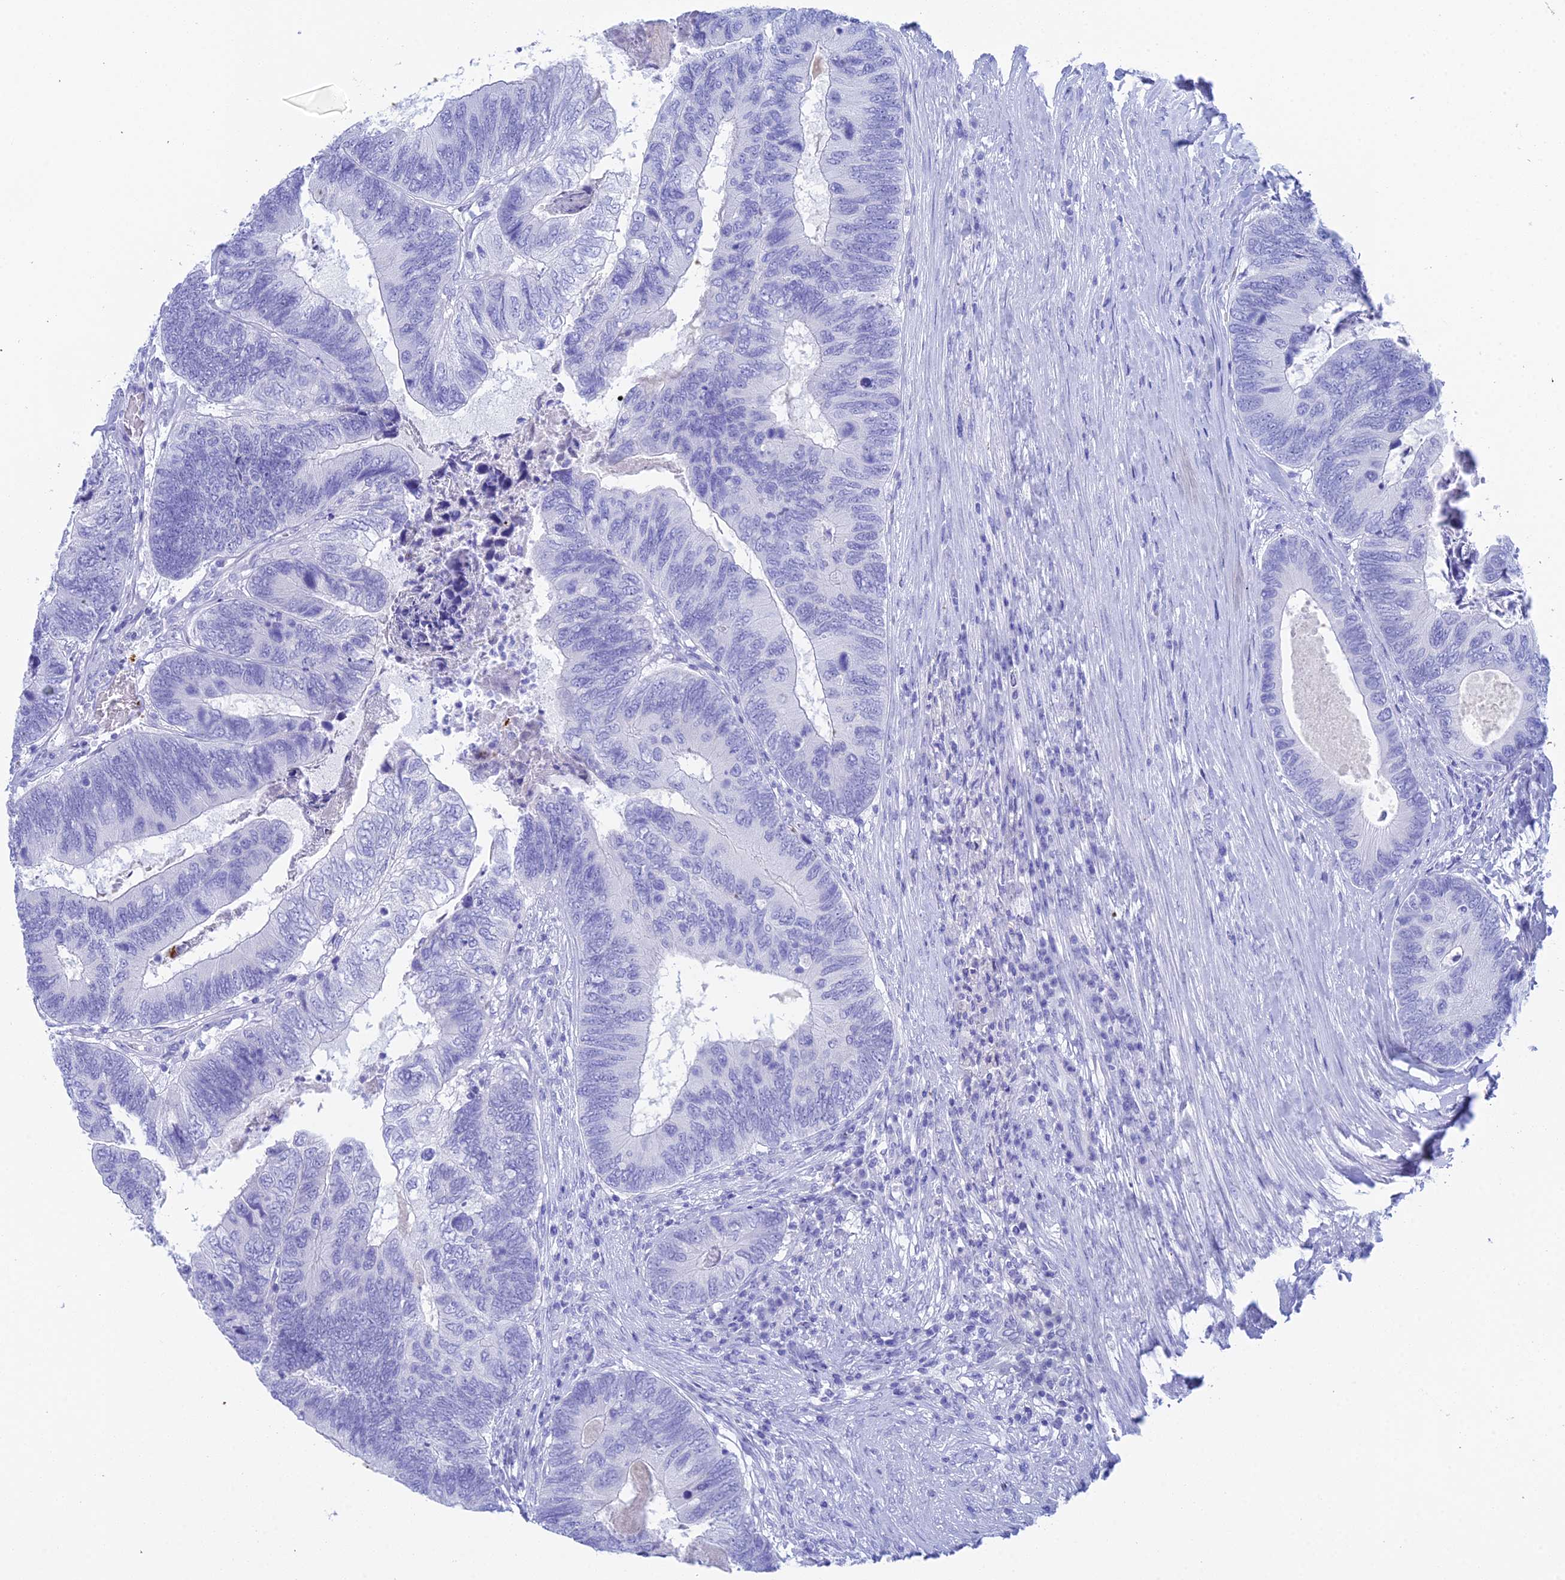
{"staining": {"intensity": "negative", "quantity": "none", "location": "none"}, "tissue": "colorectal cancer", "cell_type": "Tumor cells", "image_type": "cancer", "snomed": [{"axis": "morphology", "description": "Adenocarcinoma, NOS"}, {"axis": "topography", "description": "Colon"}], "caption": "An image of human colorectal cancer is negative for staining in tumor cells. The staining was performed using DAB to visualize the protein expression in brown, while the nuclei were stained in blue with hematoxylin (Magnification: 20x).", "gene": "REG1A", "patient": {"sex": "female", "age": 67}}